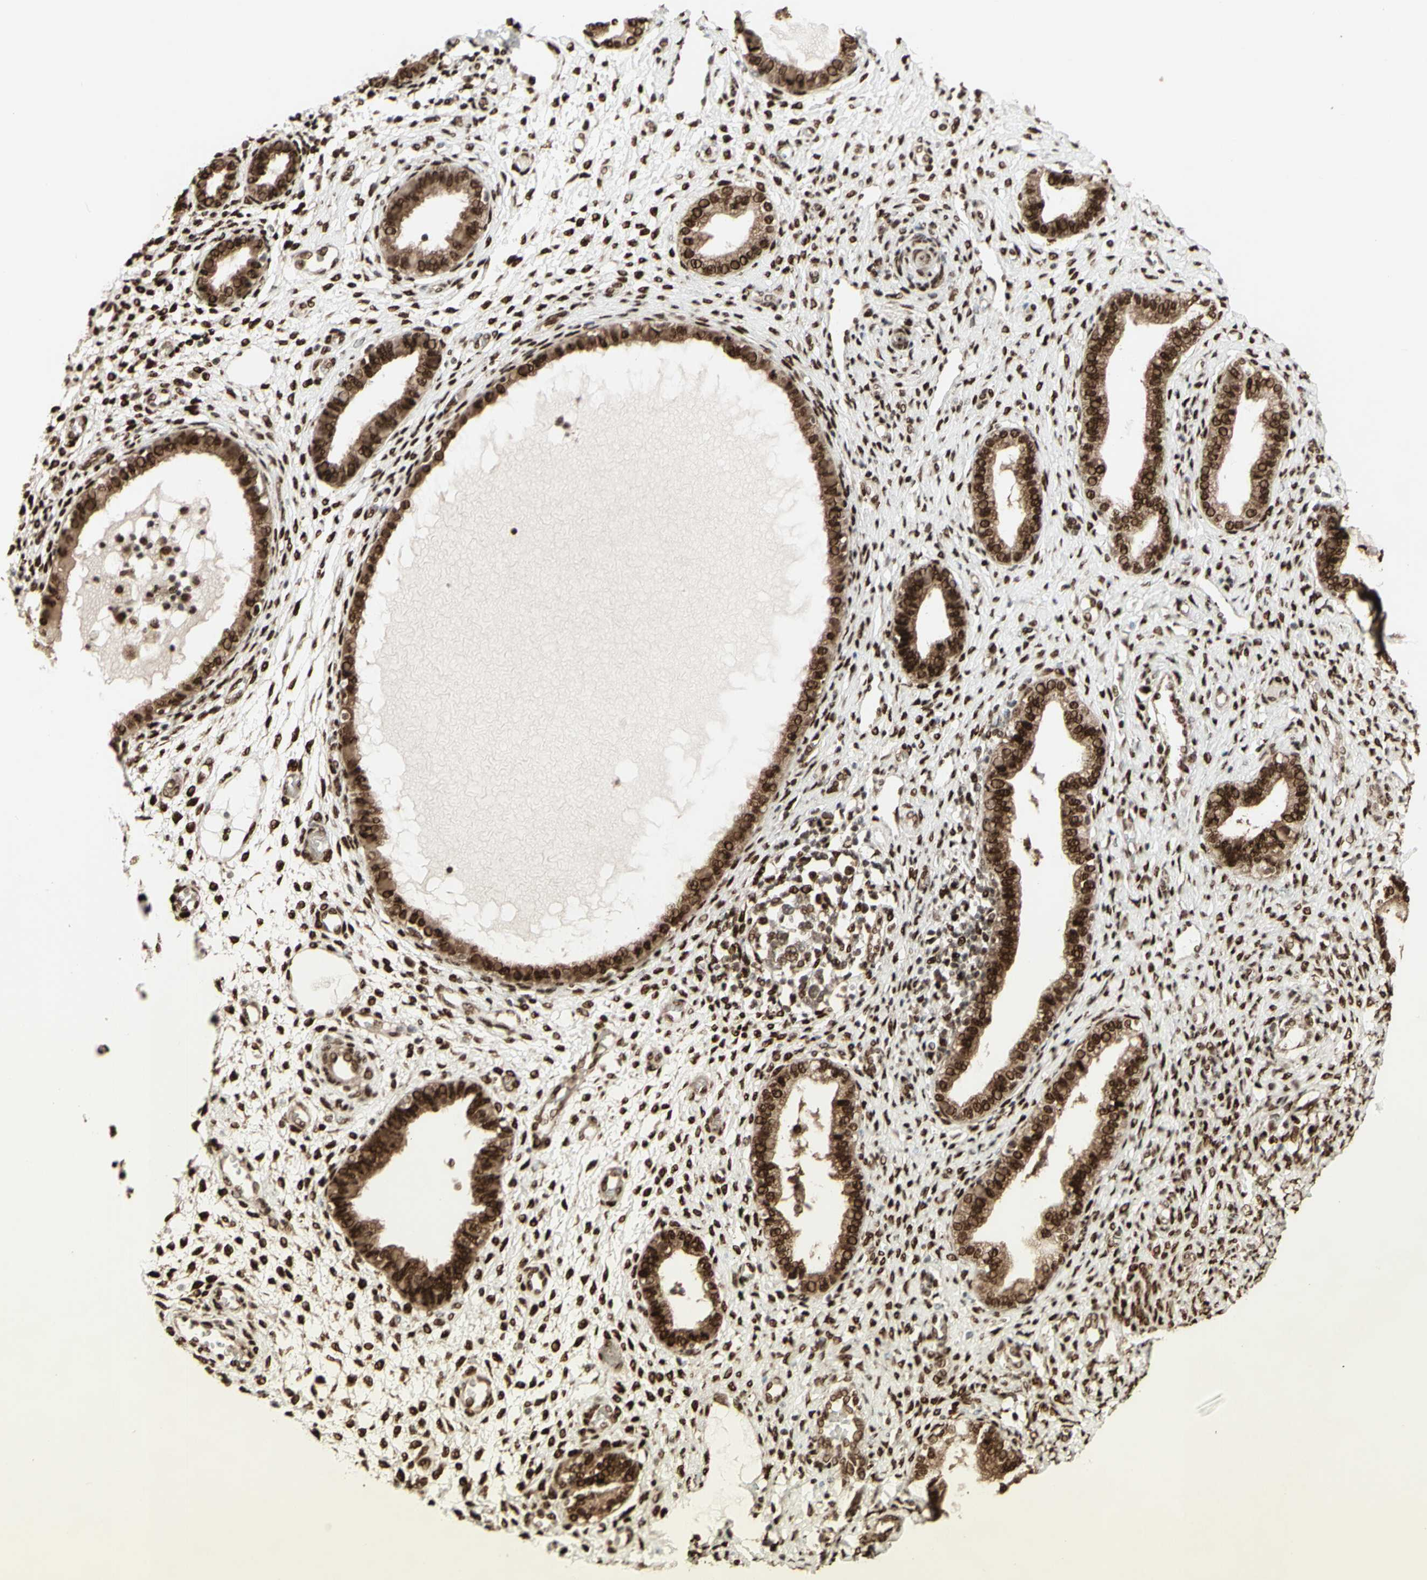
{"staining": {"intensity": "moderate", "quantity": ">75%", "location": "cytoplasmic/membranous,nuclear"}, "tissue": "endometrium", "cell_type": "Cells in endometrial stroma", "image_type": "normal", "snomed": [{"axis": "morphology", "description": "Normal tissue, NOS"}, {"axis": "topography", "description": "Endometrium"}], "caption": "Moderate cytoplasmic/membranous,nuclear staining is identified in about >75% of cells in endometrial stroma in benign endometrium.", "gene": "CBX1", "patient": {"sex": "female", "age": 61}}